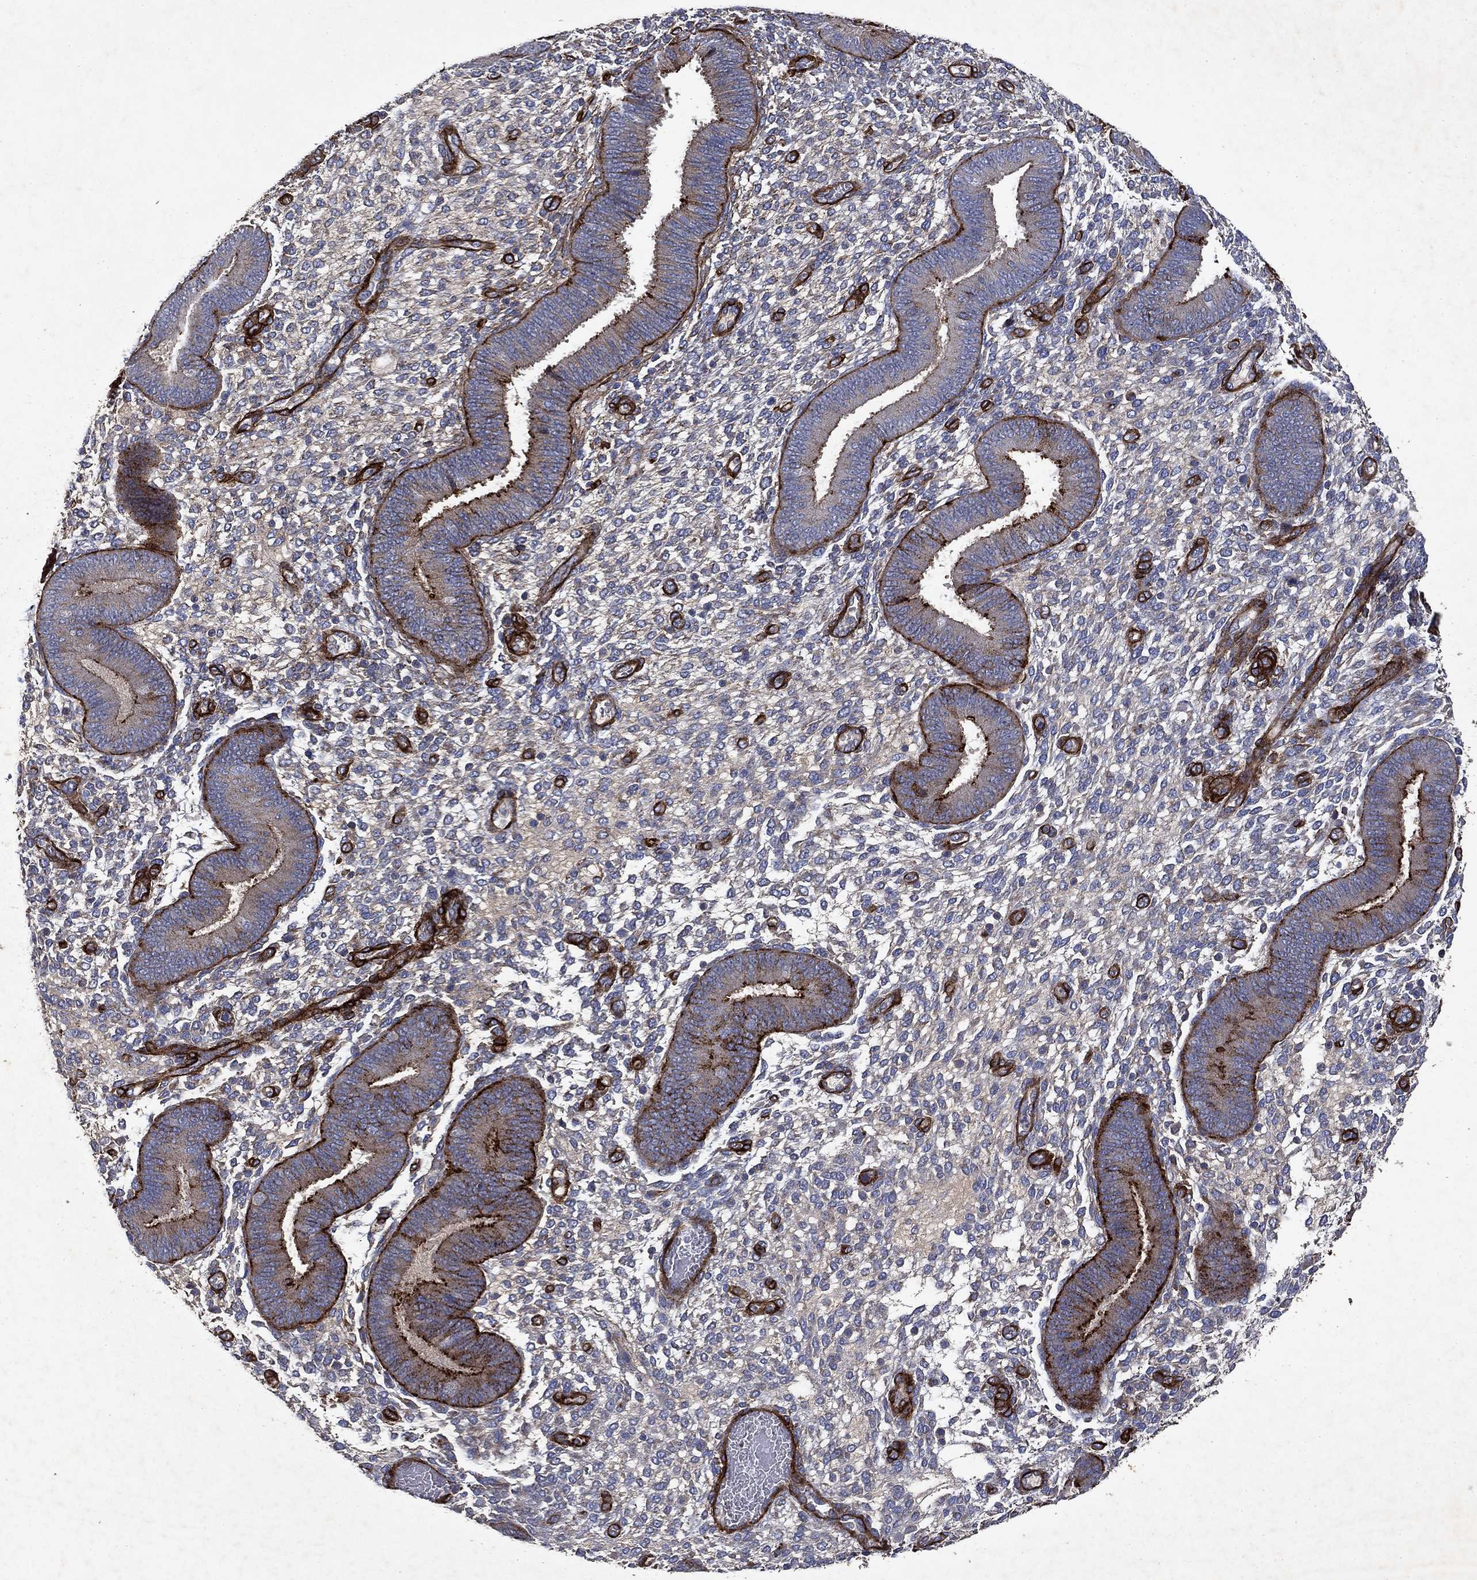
{"staining": {"intensity": "negative", "quantity": "none", "location": "none"}, "tissue": "endometrium", "cell_type": "Cells in endometrial stroma", "image_type": "normal", "snomed": [{"axis": "morphology", "description": "Normal tissue, NOS"}, {"axis": "topography", "description": "Endometrium"}], "caption": "There is no significant positivity in cells in endometrial stroma of endometrium. (Brightfield microscopy of DAB immunohistochemistry at high magnification).", "gene": "COL4A2", "patient": {"sex": "female", "age": 39}}